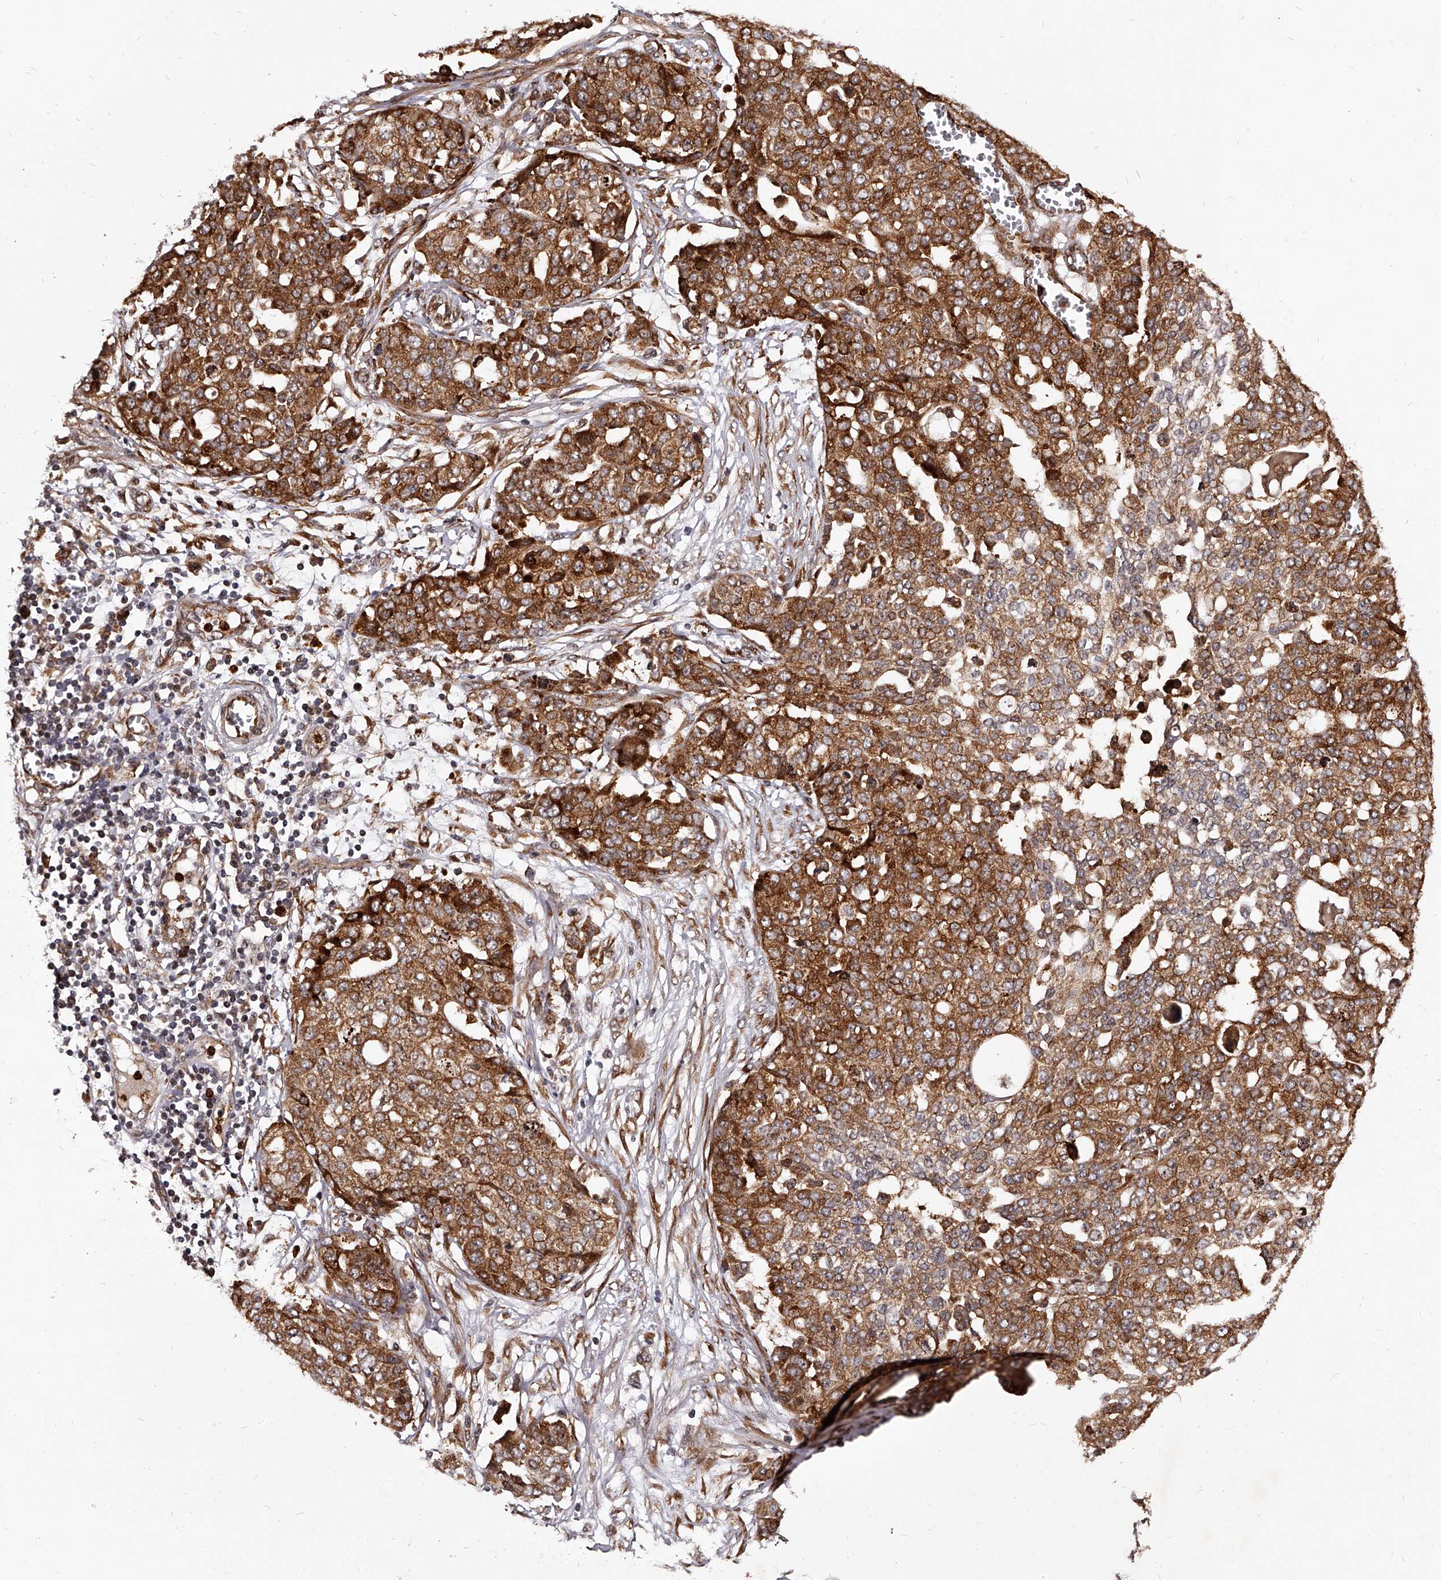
{"staining": {"intensity": "strong", "quantity": ">75%", "location": "cytoplasmic/membranous"}, "tissue": "ovarian cancer", "cell_type": "Tumor cells", "image_type": "cancer", "snomed": [{"axis": "morphology", "description": "Cystadenocarcinoma, serous, NOS"}, {"axis": "topography", "description": "Soft tissue"}, {"axis": "topography", "description": "Ovary"}], "caption": "Immunohistochemistry (IHC) image of human serous cystadenocarcinoma (ovarian) stained for a protein (brown), which exhibits high levels of strong cytoplasmic/membranous staining in approximately >75% of tumor cells.", "gene": "RSC1A1", "patient": {"sex": "female", "age": 57}}